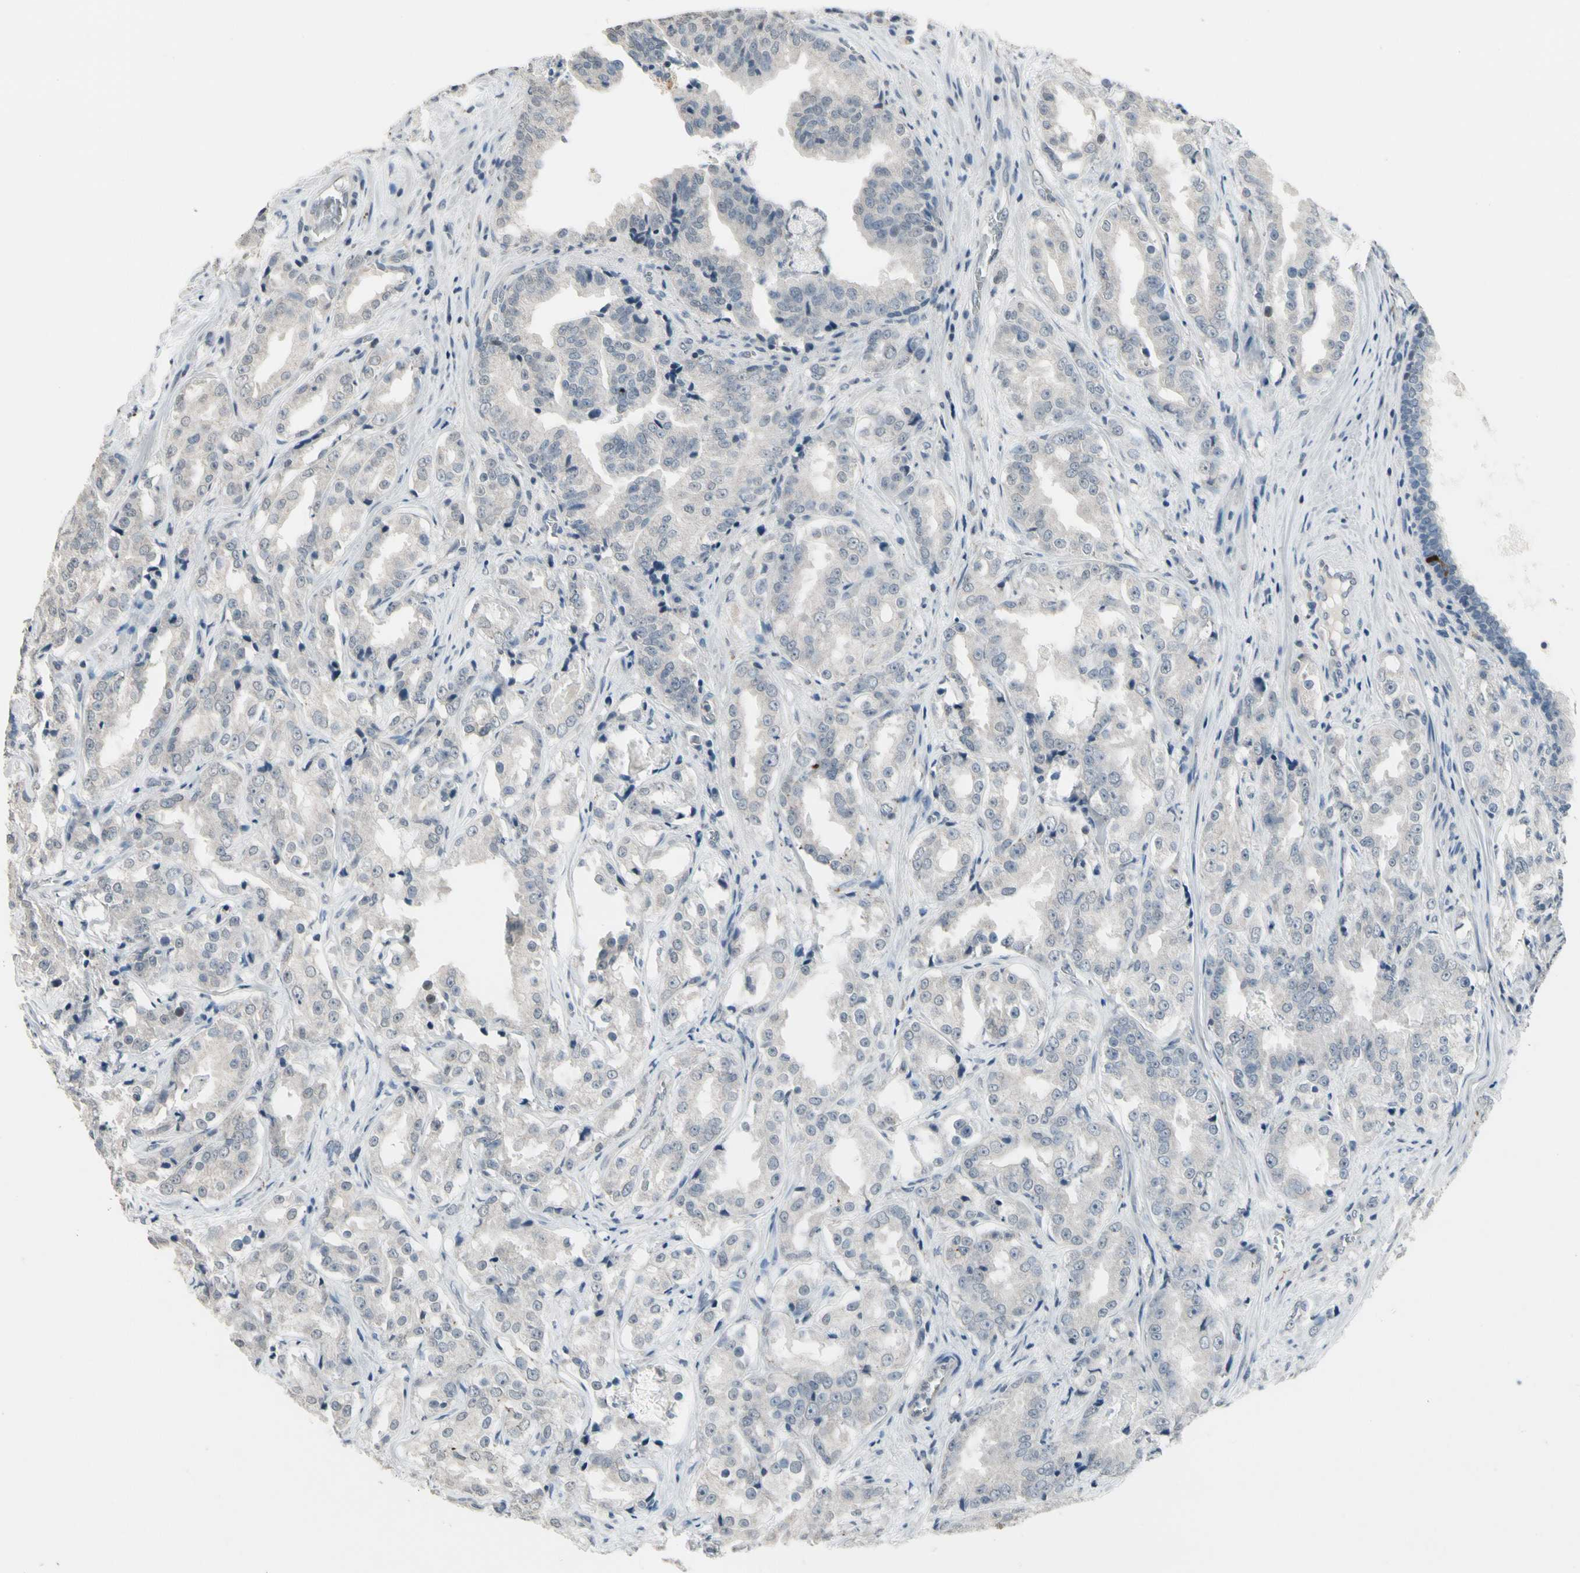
{"staining": {"intensity": "negative", "quantity": "none", "location": "none"}, "tissue": "prostate cancer", "cell_type": "Tumor cells", "image_type": "cancer", "snomed": [{"axis": "morphology", "description": "Adenocarcinoma, High grade"}, {"axis": "topography", "description": "Prostate"}], "caption": "An image of human adenocarcinoma (high-grade) (prostate) is negative for staining in tumor cells.", "gene": "SV2A", "patient": {"sex": "male", "age": 73}}